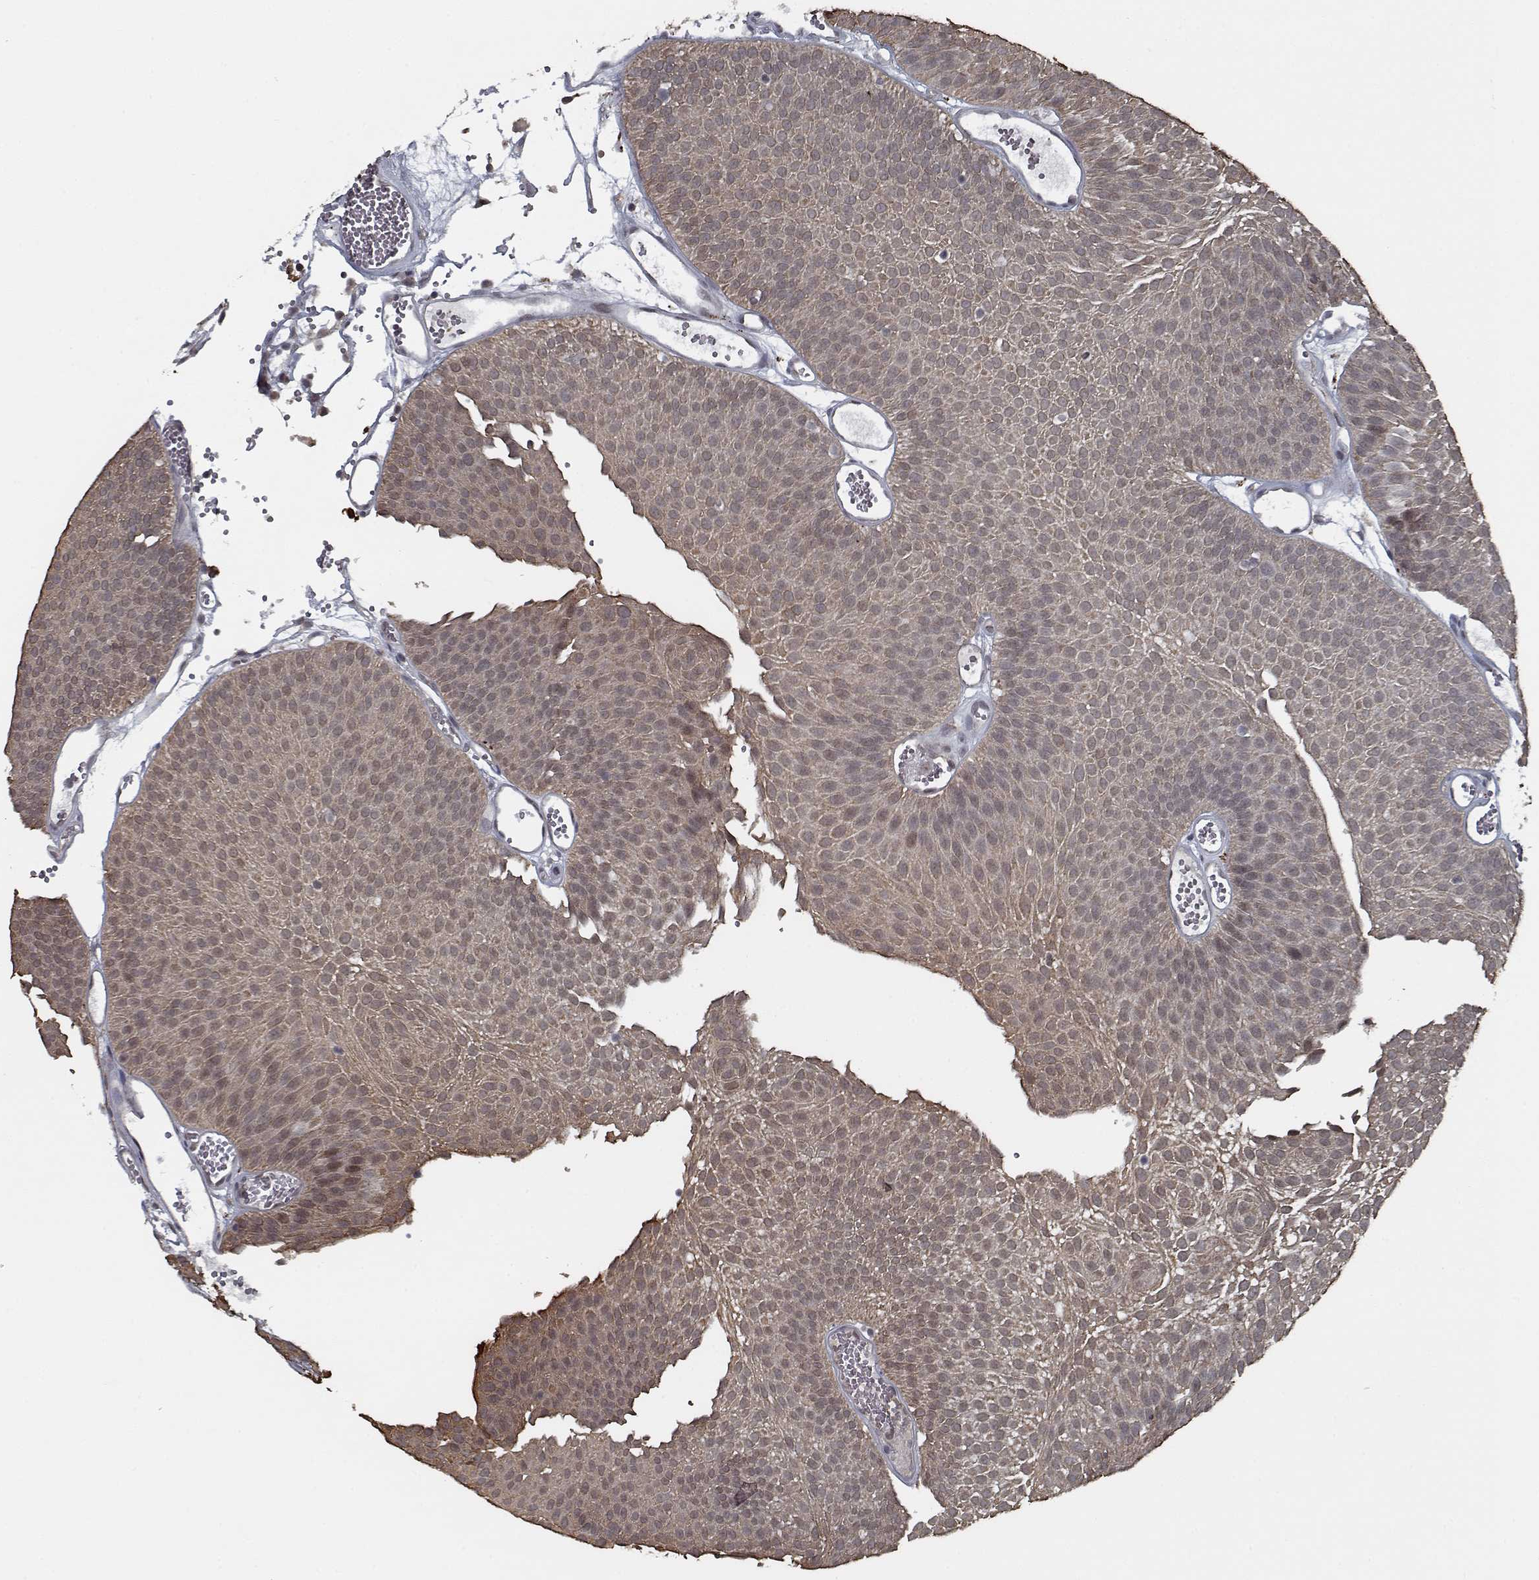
{"staining": {"intensity": "weak", "quantity": ">75%", "location": "cytoplasmic/membranous"}, "tissue": "urothelial cancer", "cell_type": "Tumor cells", "image_type": "cancer", "snomed": [{"axis": "morphology", "description": "Urothelial carcinoma, Low grade"}, {"axis": "topography", "description": "Urinary bladder"}], "caption": "Immunohistochemistry (IHC) of urothelial cancer exhibits low levels of weak cytoplasmic/membranous positivity in about >75% of tumor cells.", "gene": "NLK", "patient": {"sex": "male", "age": 52}}